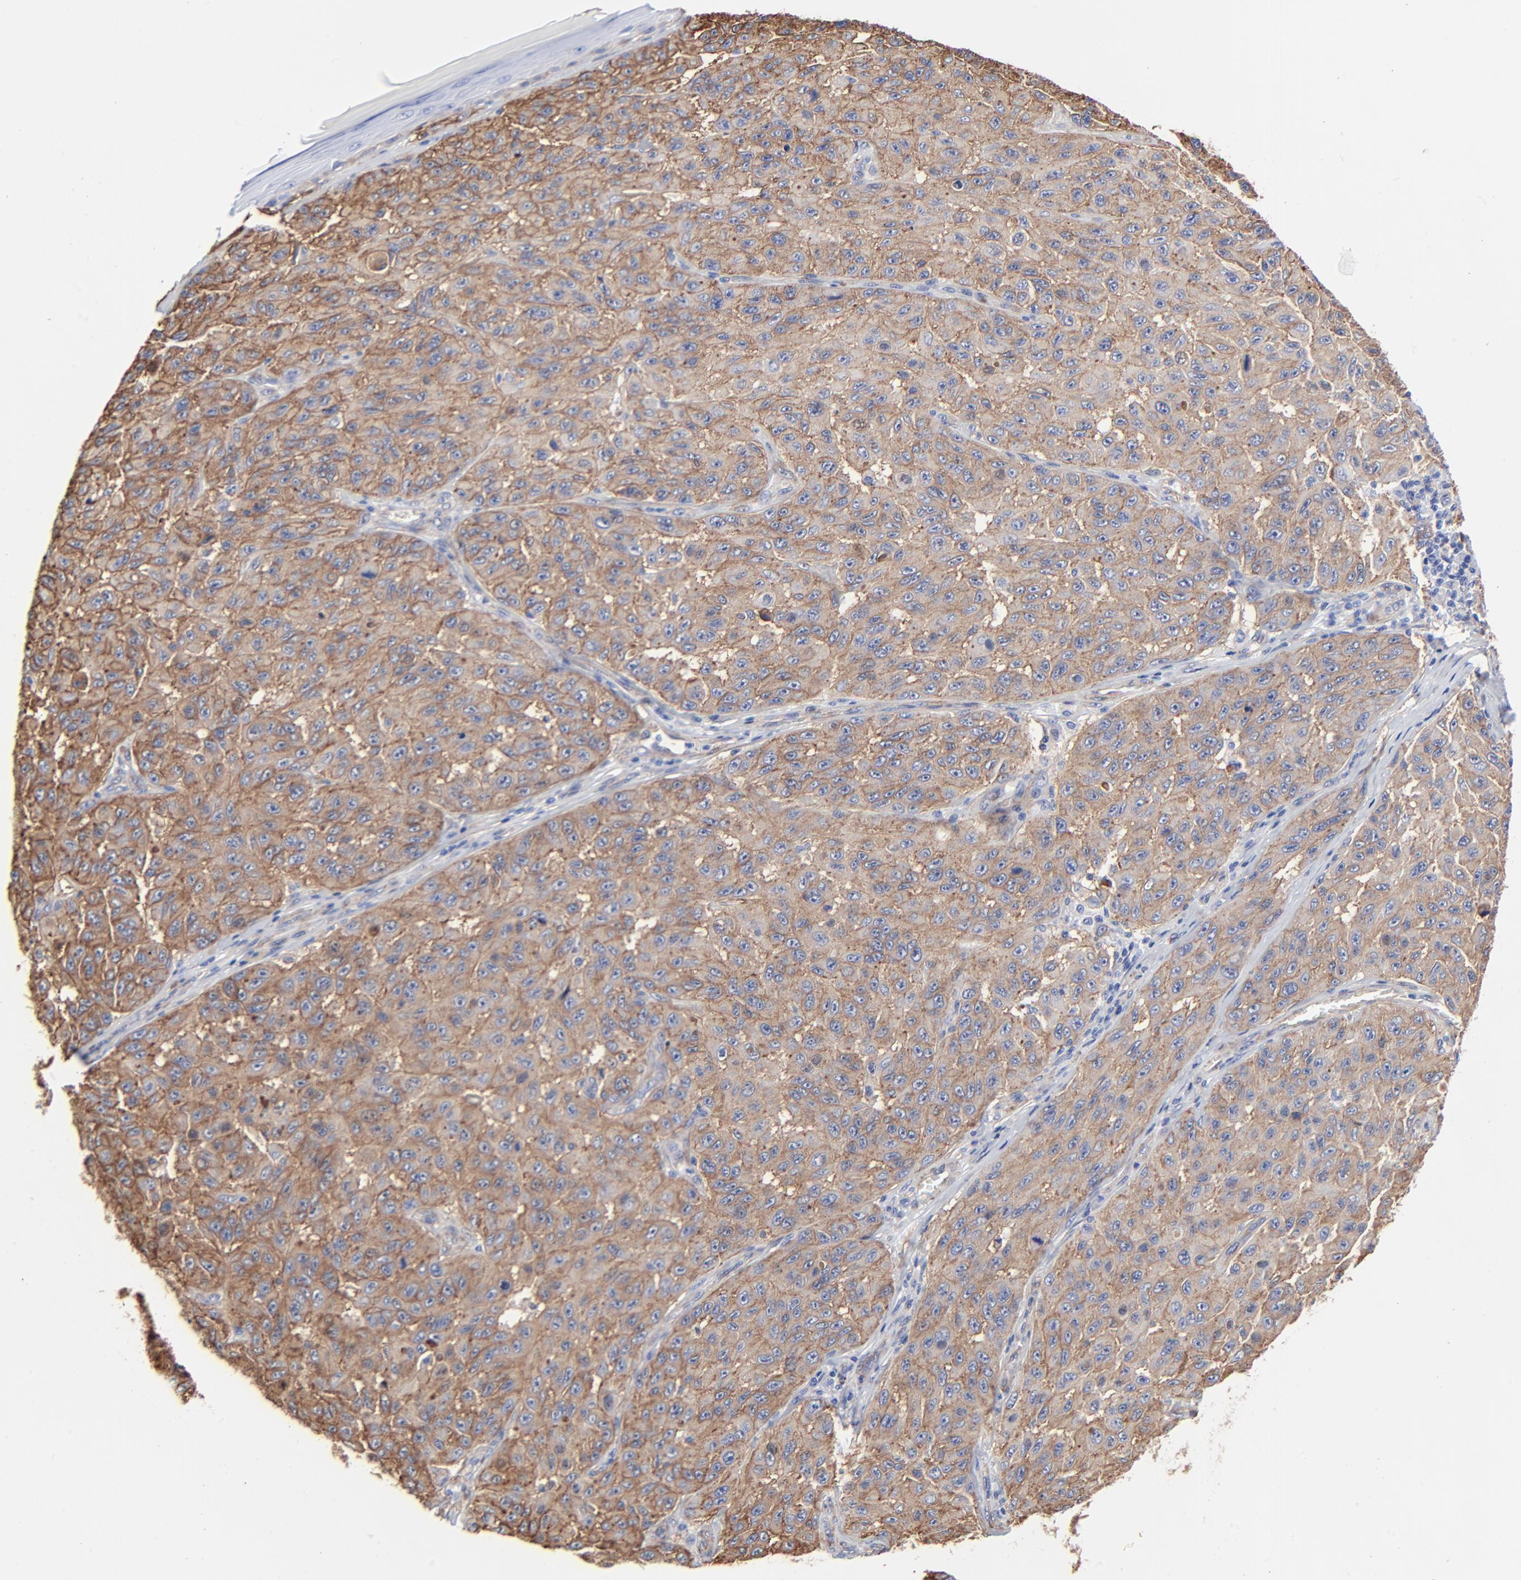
{"staining": {"intensity": "strong", "quantity": ">75%", "location": "cytoplasmic/membranous"}, "tissue": "melanoma", "cell_type": "Tumor cells", "image_type": "cancer", "snomed": [{"axis": "morphology", "description": "Malignant melanoma, NOS"}, {"axis": "topography", "description": "Skin"}], "caption": "Protein expression analysis of human melanoma reveals strong cytoplasmic/membranous staining in about >75% of tumor cells.", "gene": "CAV1", "patient": {"sex": "male", "age": 30}}